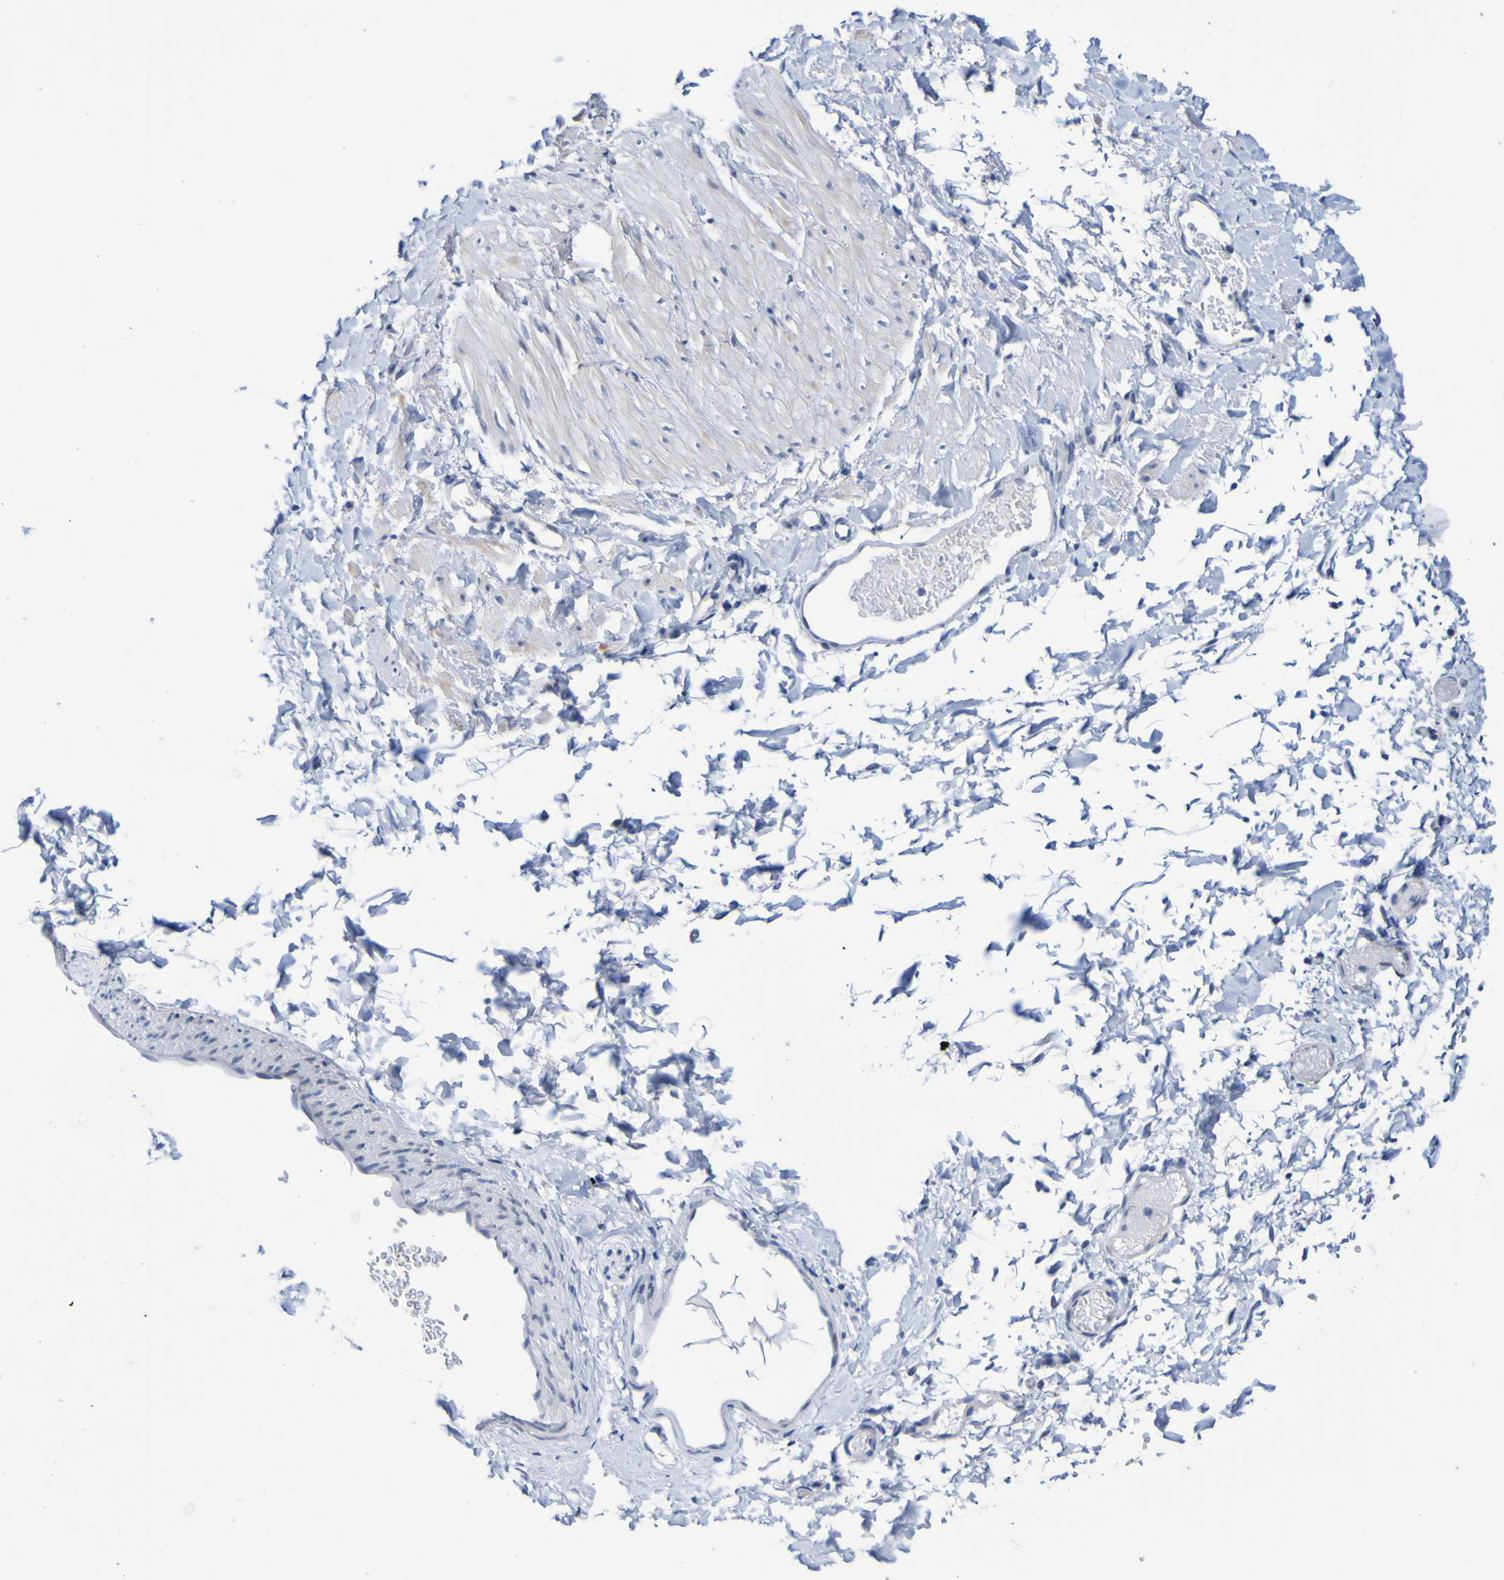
{"staining": {"intensity": "negative", "quantity": "none", "location": "none"}, "tissue": "smooth muscle", "cell_type": "Smooth muscle cells", "image_type": "normal", "snomed": [{"axis": "morphology", "description": "Normal tissue, NOS"}, {"axis": "topography", "description": "Smooth muscle"}], "caption": "The image displays no significant staining in smooth muscle cells of smooth muscle. (Stains: DAB (3,3'-diaminobenzidine) immunohistochemistry with hematoxylin counter stain, Microscopy: brightfield microscopy at high magnification).", "gene": "VMA21", "patient": {"sex": "male", "age": 16}}